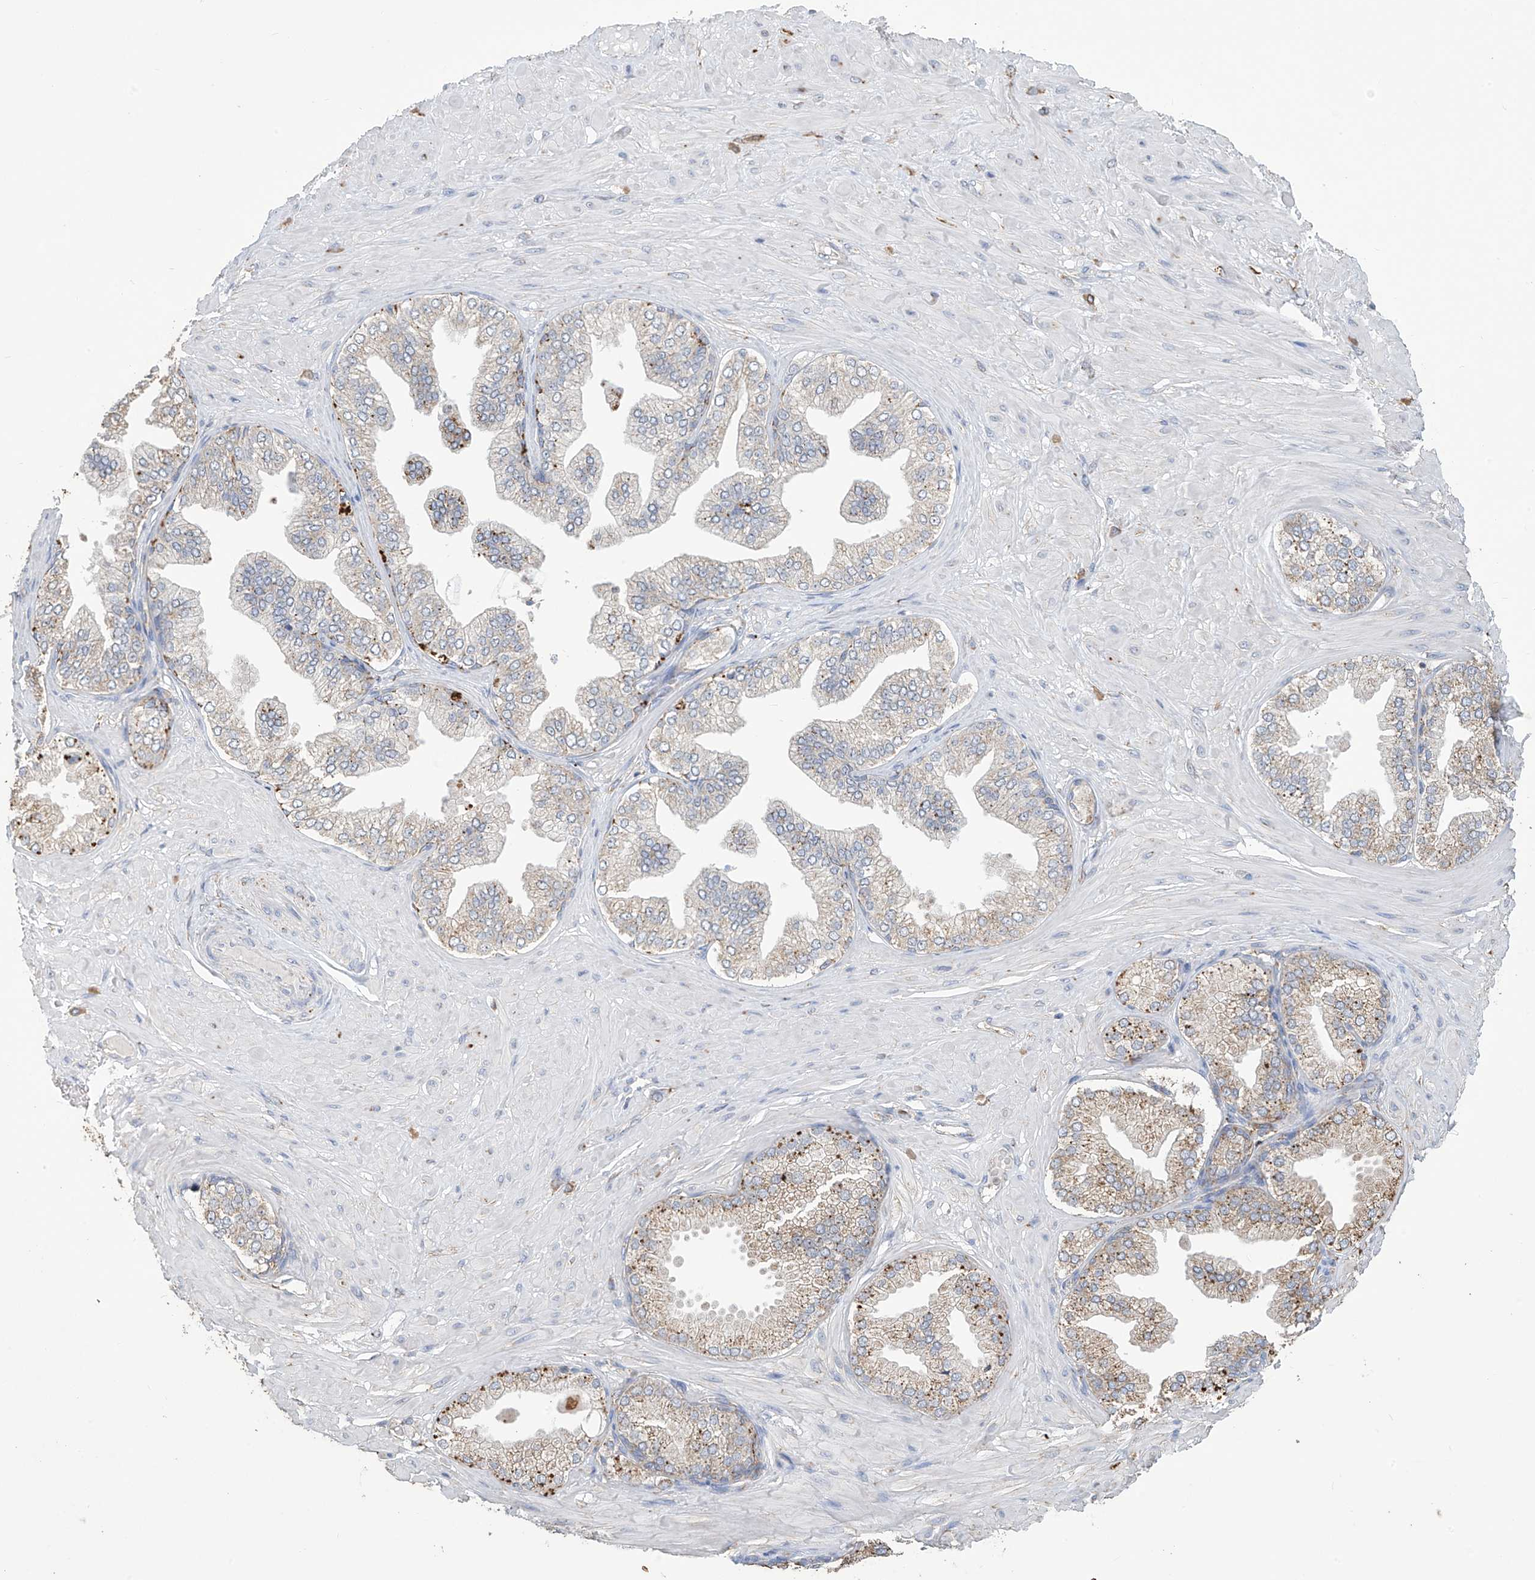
{"staining": {"intensity": "negative", "quantity": "none", "location": "none"}, "tissue": "adipose tissue", "cell_type": "Adipocytes", "image_type": "normal", "snomed": [{"axis": "morphology", "description": "Normal tissue, NOS"}, {"axis": "morphology", "description": "Adenocarcinoma, Low grade"}, {"axis": "topography", "description": "Prostate"}, {"axis": "topography", "description": "Peripheral nerve tissue"}], "caption": "This is an immunohistochemistry (IHC) photomicrograph of benign human adipose tissue. There is no positivity in adipocytes.", "gene": "OGT", "patient": {"sex": "male", "age": 63}}